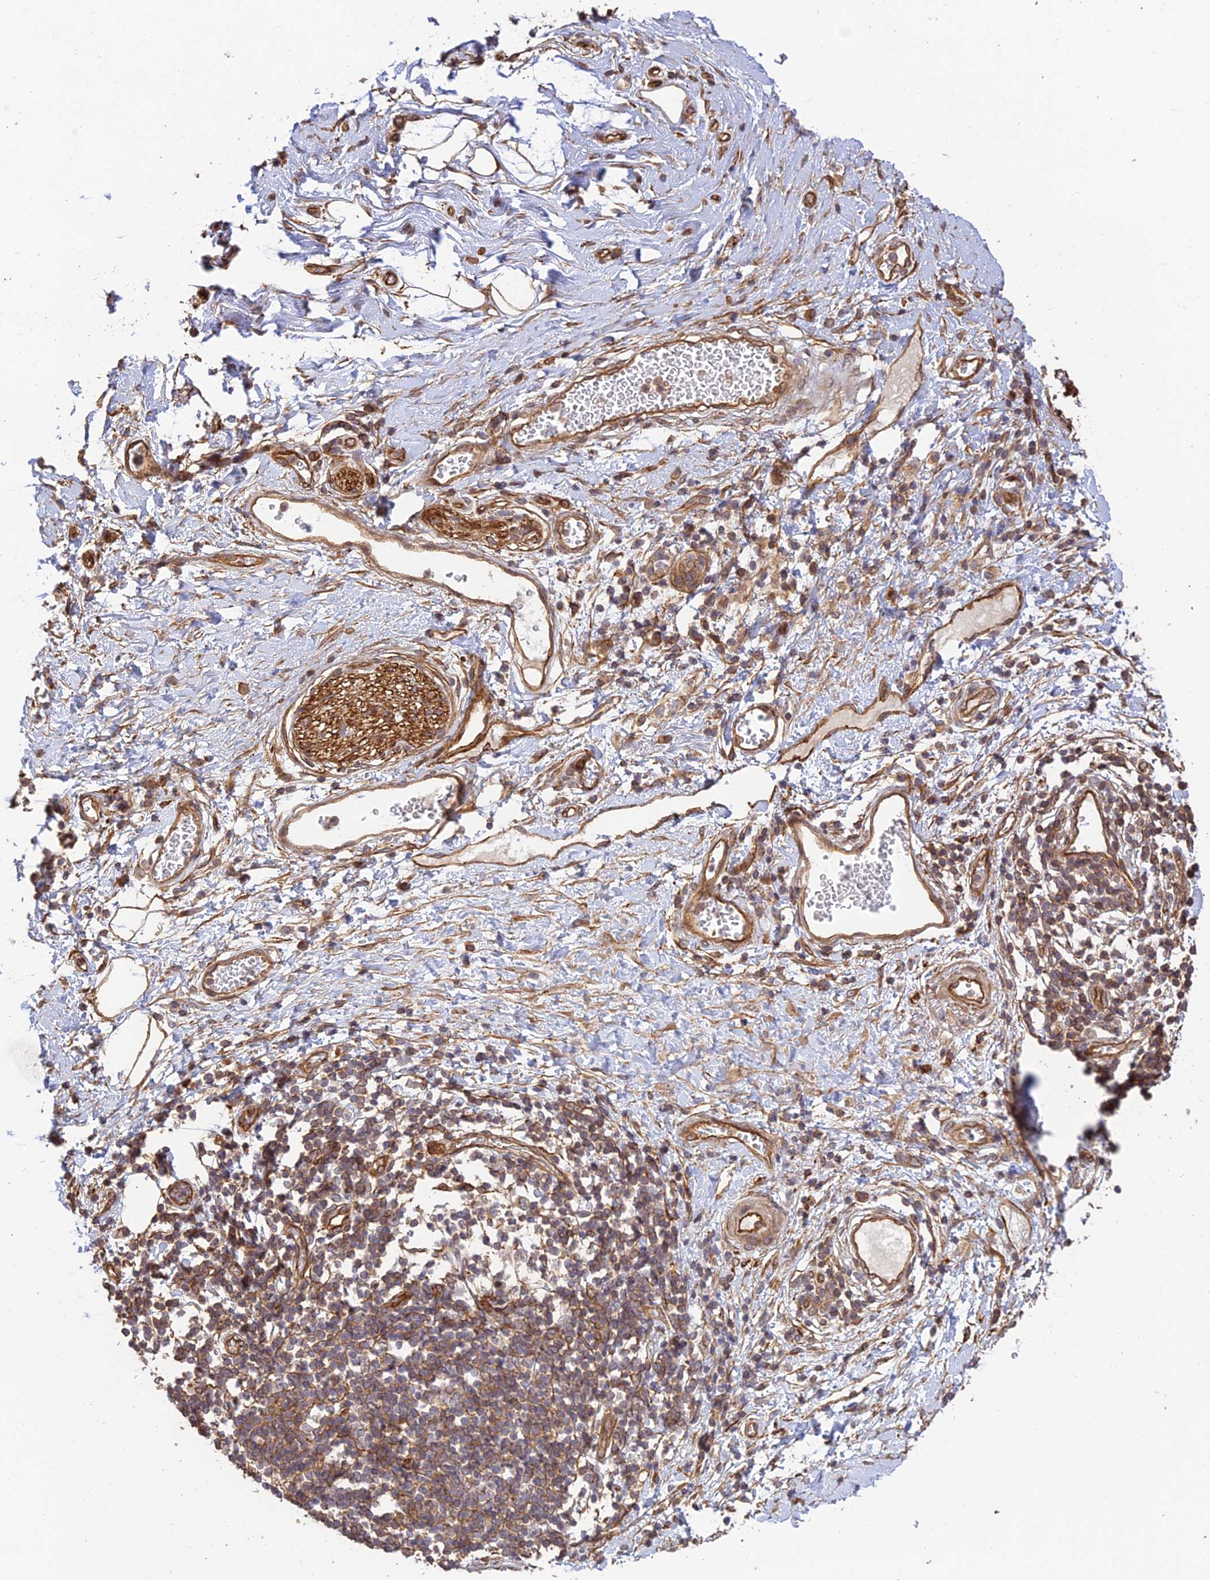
{"staining": {"intensity": "moderate", "quantity": ">75%", "location": "cytoplasmic/membranous"}, "tissue": "adipose tissue", "cell_type": "Adipocytes", "image_type": "normal", "snomed": [{"axis": "morphology", "description": "Normal tissue, NOS"}, {"axis": "morphology", "description": "Adenocarcinoma, NOS"}, {"axis": "topography", "description": "Duodenum"}, {"axis": "topography", "description": "Peripheral nerve tissue"}], "caption": "A high-resolution image shows immunohistochemistry (IHC) staining of normal adipose tissue, which demonstrates moderate cytoplasmic/membranous expression in about >75% of adipocytes.", "gene": "HOMER2", "patient": {"sex": "female", "age": 60}}